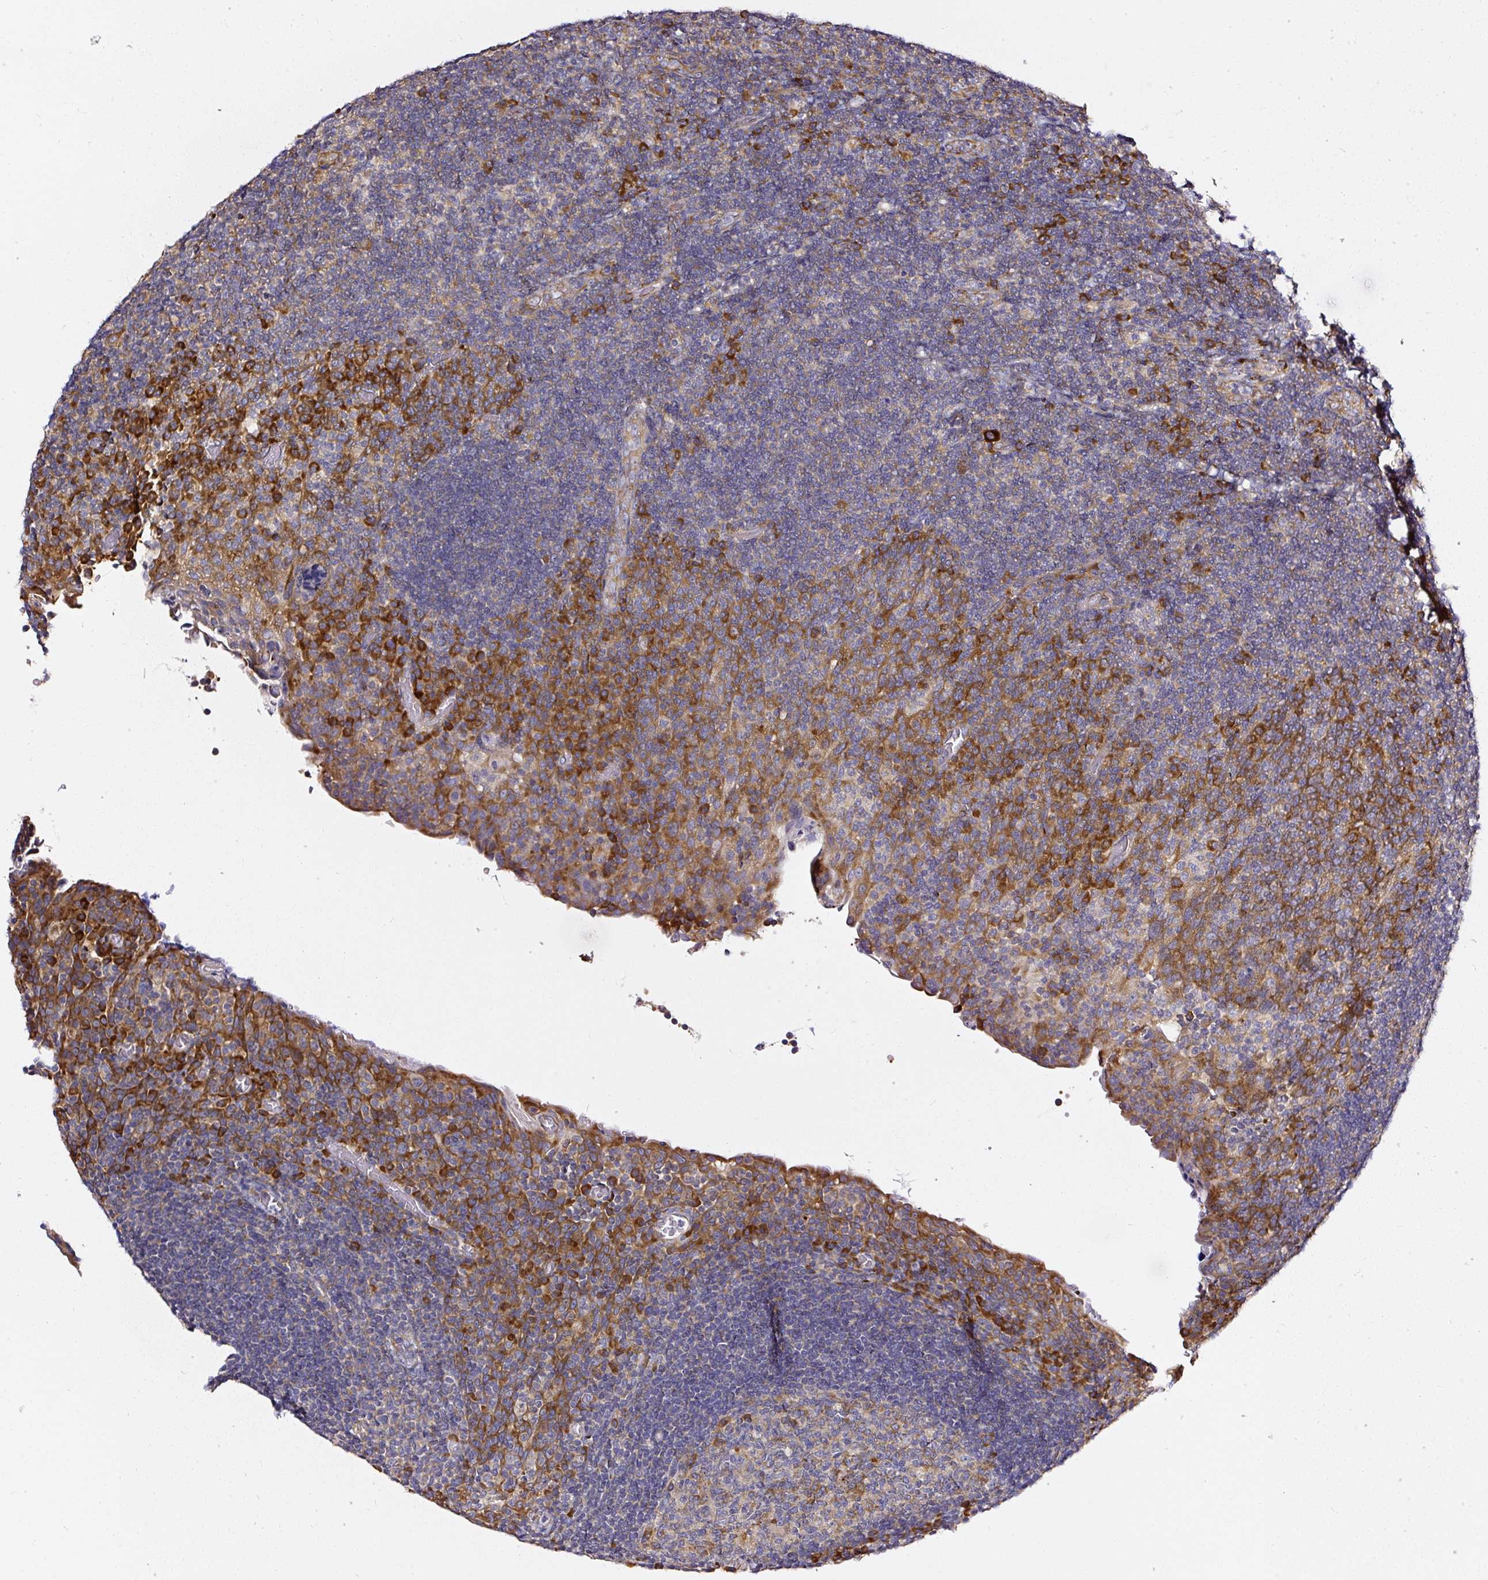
{"staining": {"intensity": "moderate", "quantity": "<25%", "location": "cytoplasmic/membranous"}, "tissue": "tonsil", "cell_type": "Germinal center cells", "image_type": "normal", "snomed": [{"axis": "morphology", "description": "Normal tissue, NOS"}, {"axis": "topography", "description": "Tonsil"}], "caption": "Immunohistochemistry (IHC) staining of unremarkable tonsil, which demonstrates low levels of moderate cytoplasmic/membranous positivity in about <25% of germinal center cells indicating moderate cytoplasmic/membranous protein expression. The staining was performed using DAB (3,3'-diaminobenzidine) (brown) for protein detection and nuclei were counterstained in hematoxylin (blue).", "gene": "RPL10A", "patient": {"sex": "male", "age": 17}}